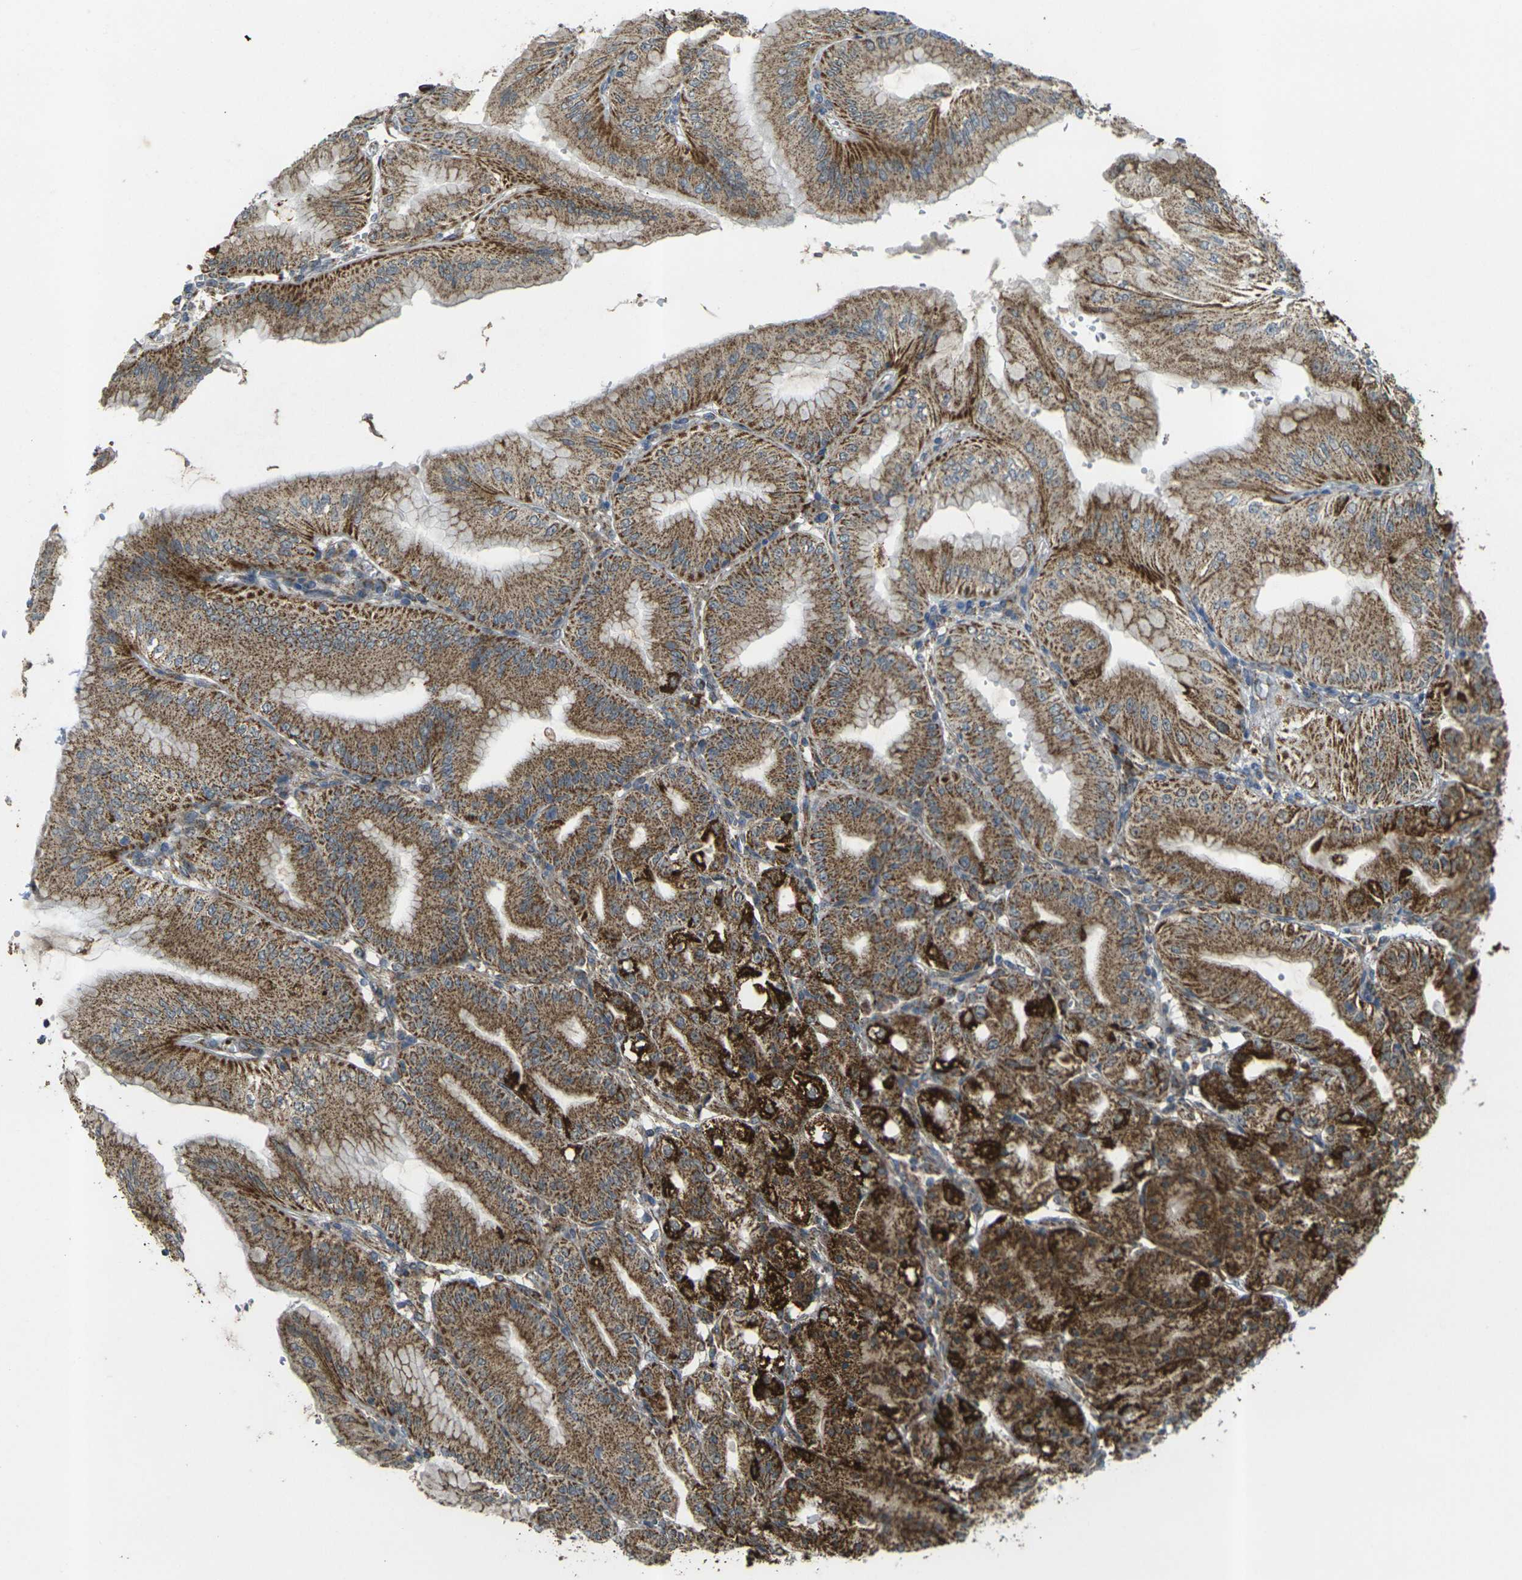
{"staining": {"intensity": "strong", "quantity": ">75%", "location": "cytoplasmic/membranous"}, "tissue": "stomach", "cell_type": "Glandular cells", "image_type": "normal", "snomed": [{"axis": "morphology", "description": "Normal tissue, NOS"}, {"axis": "topography", "description": "Stomach, lower"}], "caption": "This photomicrograph shows immunohistochemistry staining of unremarkable stomach, with high strong cytoplasmic/membranous staining in approximately >75% of glandular cells.", "gene": "IGF1R", "patient": {"sex": "male", "age": 71}}